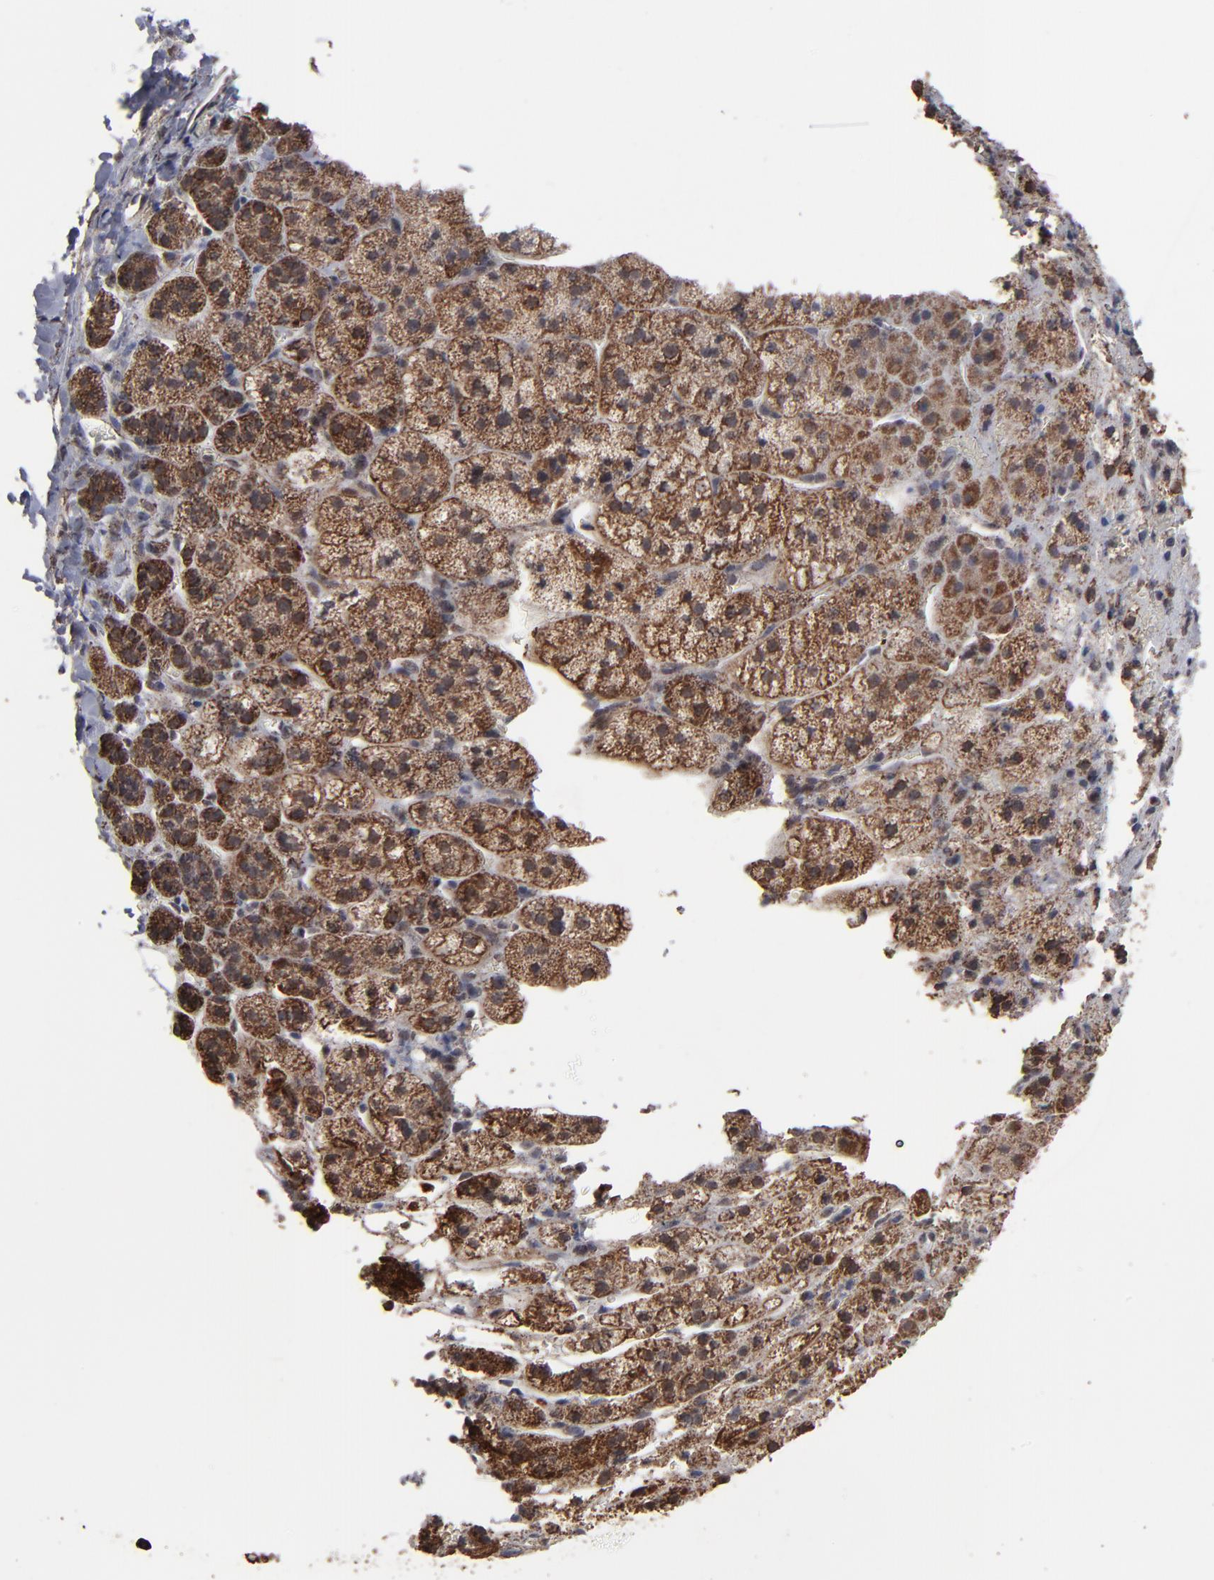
{"staining": {"intensity": "strong", "quantity": ">75%", "location": "cytoplasmic/membranous"}, "tissue": "adrenal gland", "cell_type": "Glandular cells", "image_type": "normal", "snomed": [{"axis": "morphology", "description": "Normal tissue, NOS"}, {"axis": "topography", "description": "Adrenal gland"}], "caption": "IHC (DAB) staining of unremarkable adrenal gland demonstrates strong cytoplasmic/membranous protein staining in about >75% of glandular cells.", "gene": "BNIP3", "patient": {"sex": "female", "age": 44}}